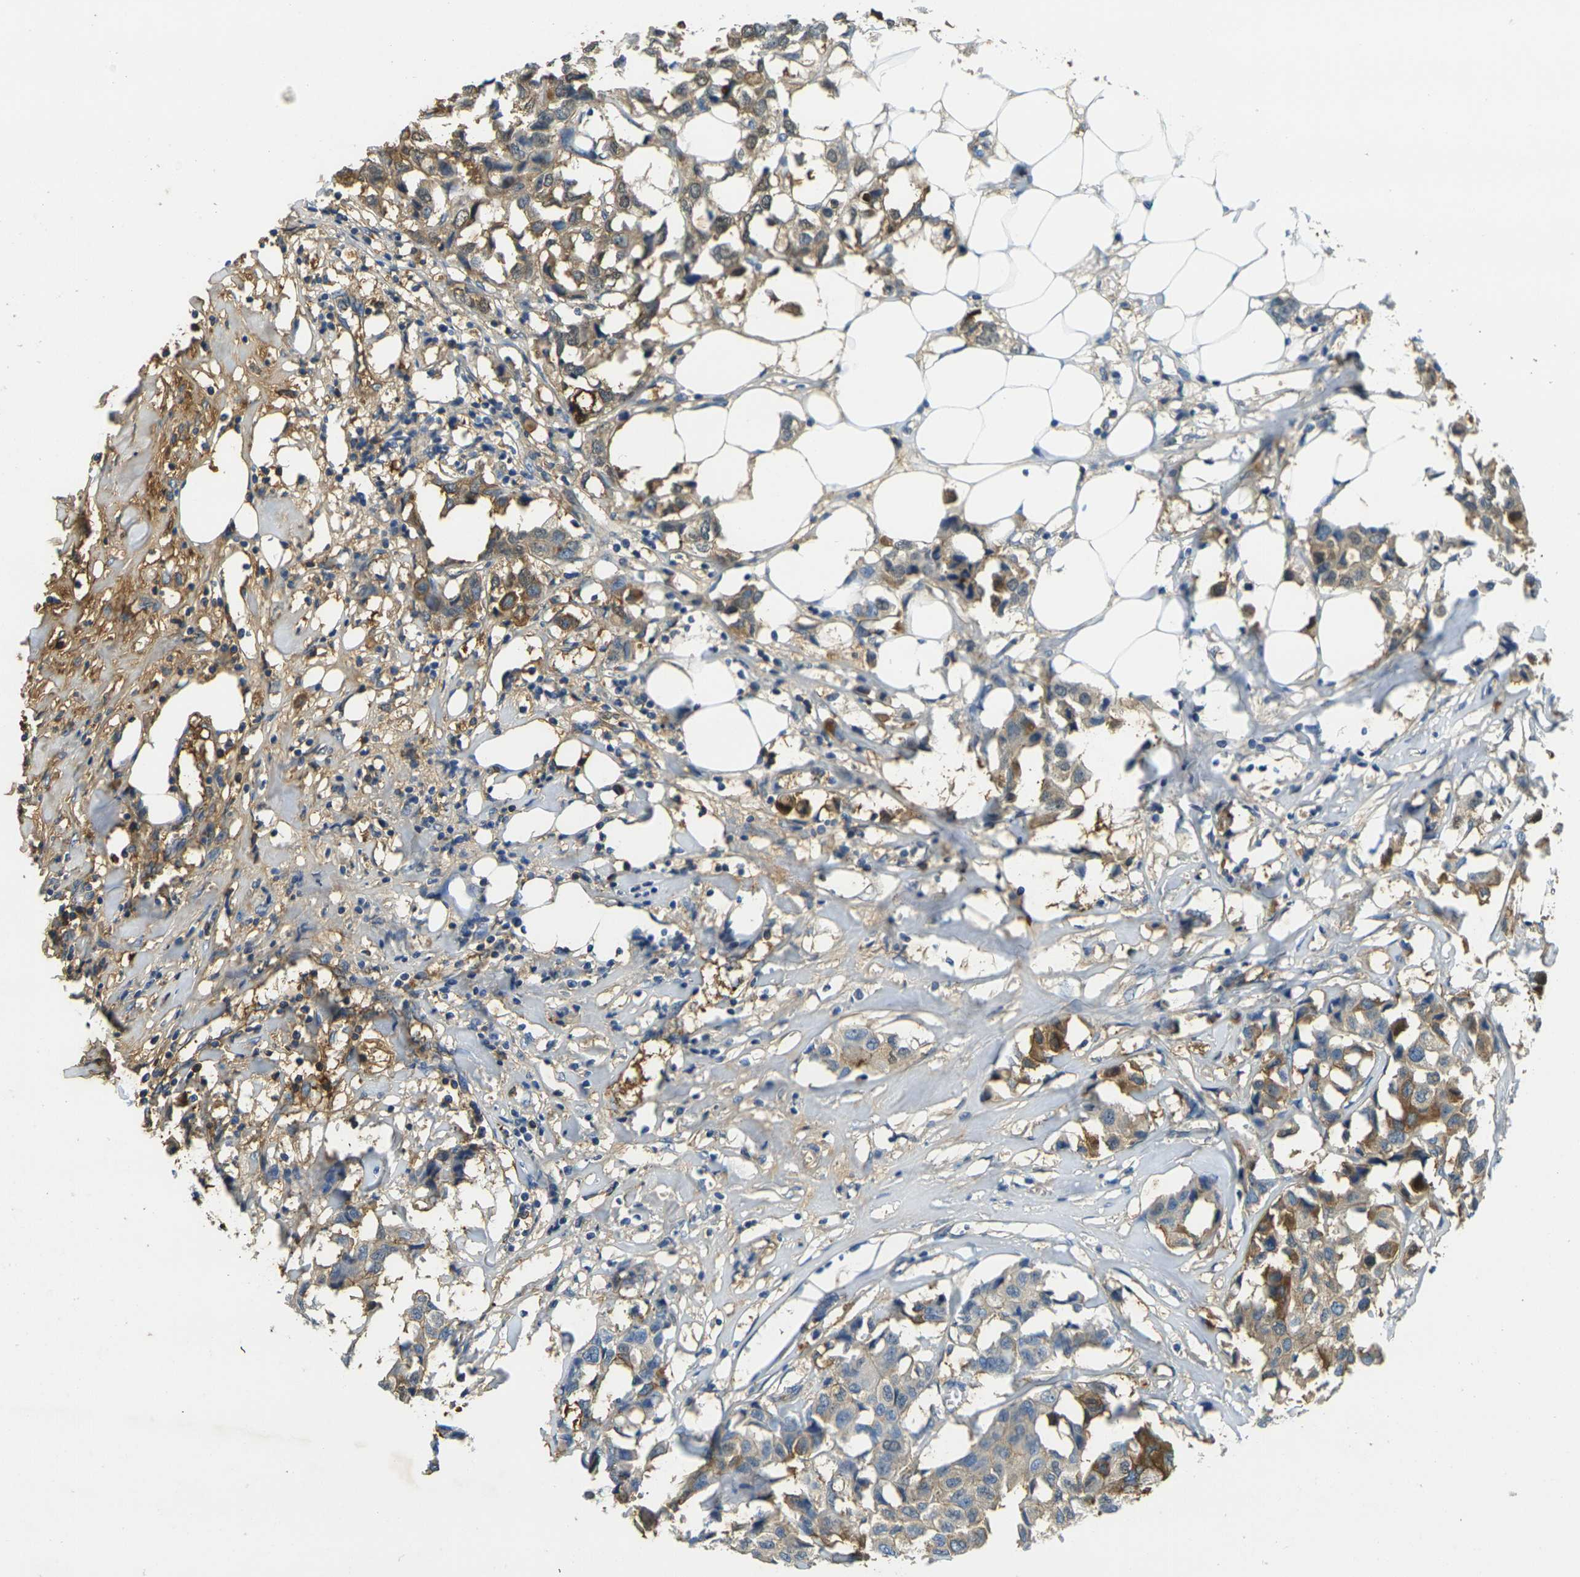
{"staining": {"intensity": "moderate", "quantity": "<25%", "location": "cytoplasmic/membranous"}, "tissue": "breast cancer", "cell_type": "Tumor cells", "image_type": "cancer", "snomed": [{"axis": "morphology", "description": "Duct carcinoma"}, {"axis": "topography", "description": "Breast"}], "caption": "The photomicrograph shows staining of breast cancer, revealing moderate cytoplasmic/membranous protein staining (brown color) within tumor cells.", "gene": "PLCD1", "patient": {"sex": "female", "age": 80}}